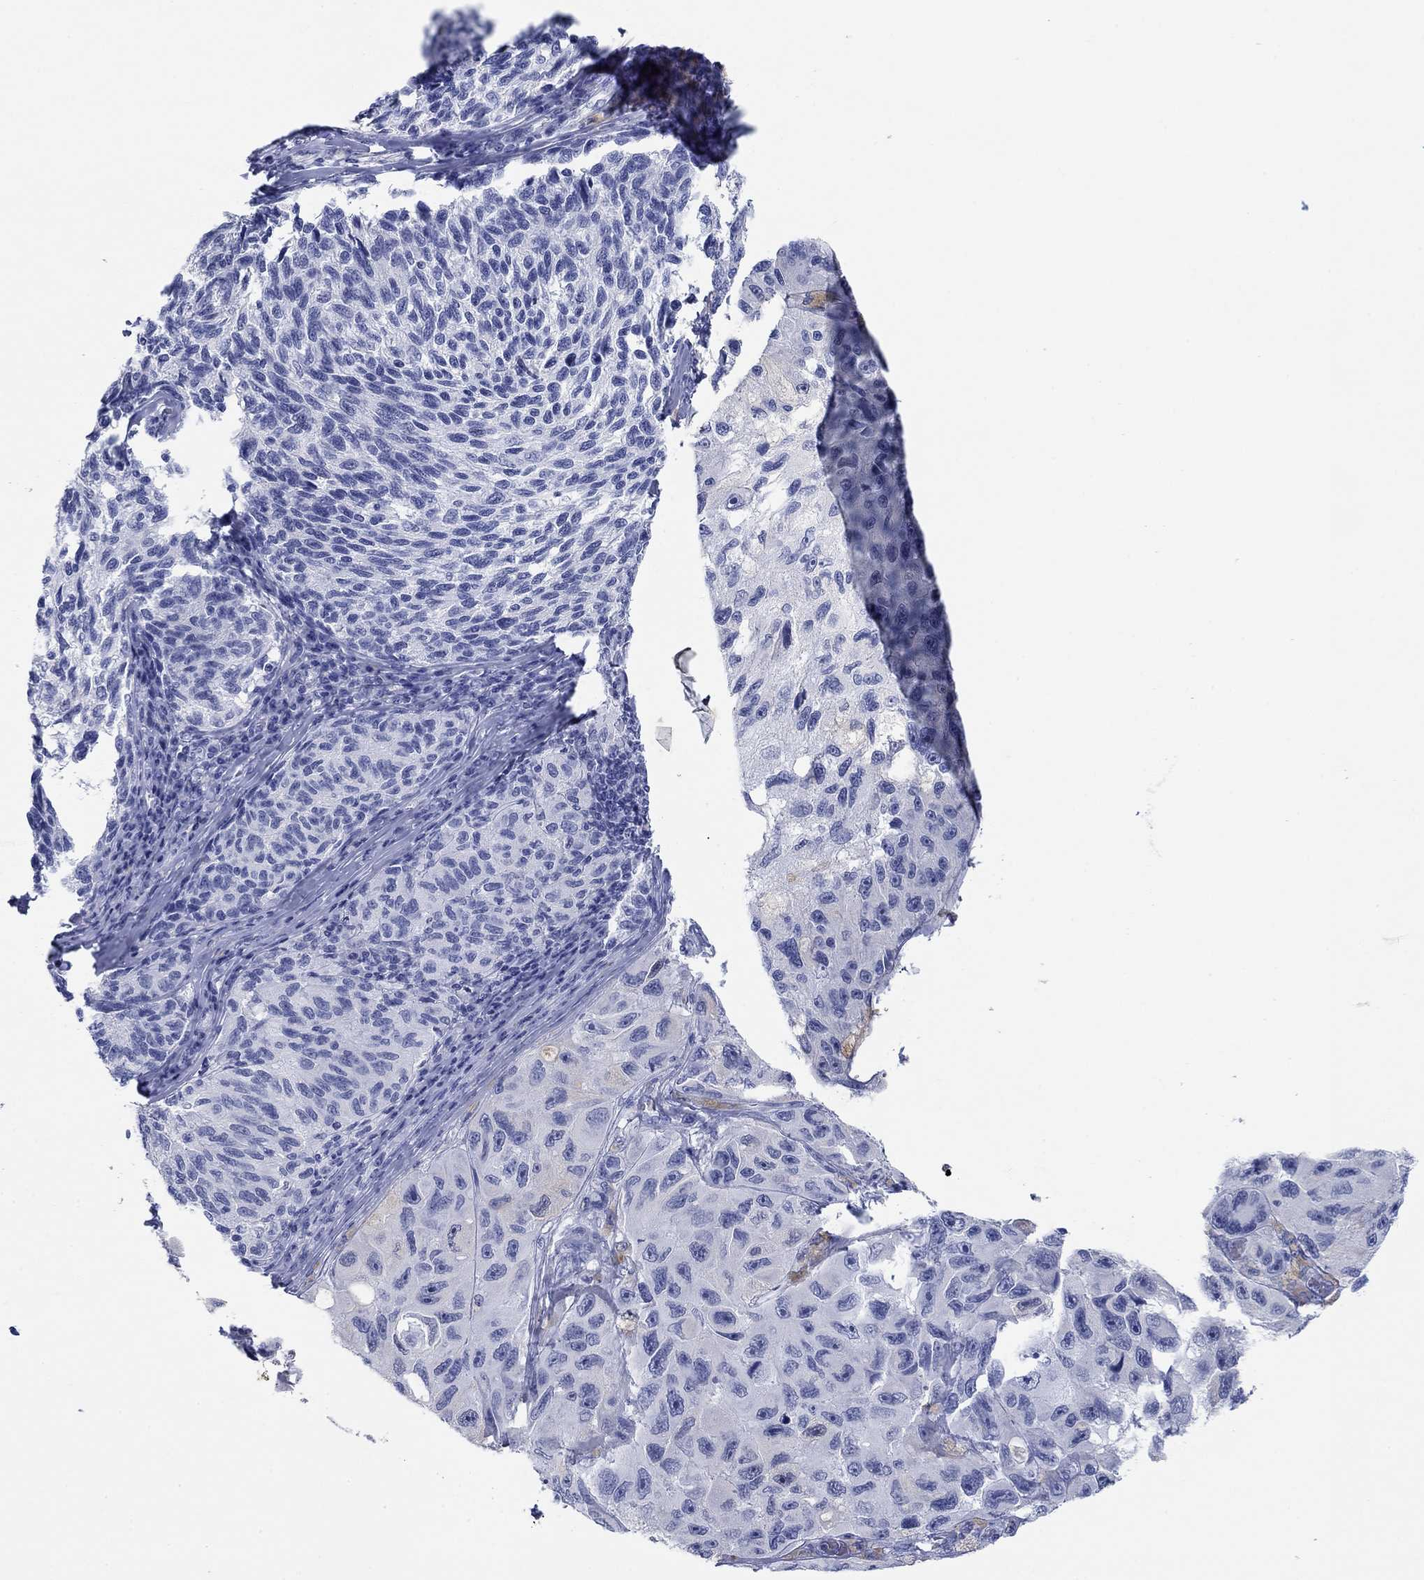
{"staining": {"intensity": "negative", "quantity": "none", "location": "none"}, "tissue": "melanoma", "cell_type": "Tumor cells", "image_type": "cancer", "snomed": [{"axis": "morphology", "description": "Malignant melanoma, NOS"}, {"axis": "topography", "description": "Skin"}], "caption": "Tumor cells are negative for protein expression in human malignant melanoma.", "gene": "PDYN", "patient": {"sex": "female", "age": 73}}